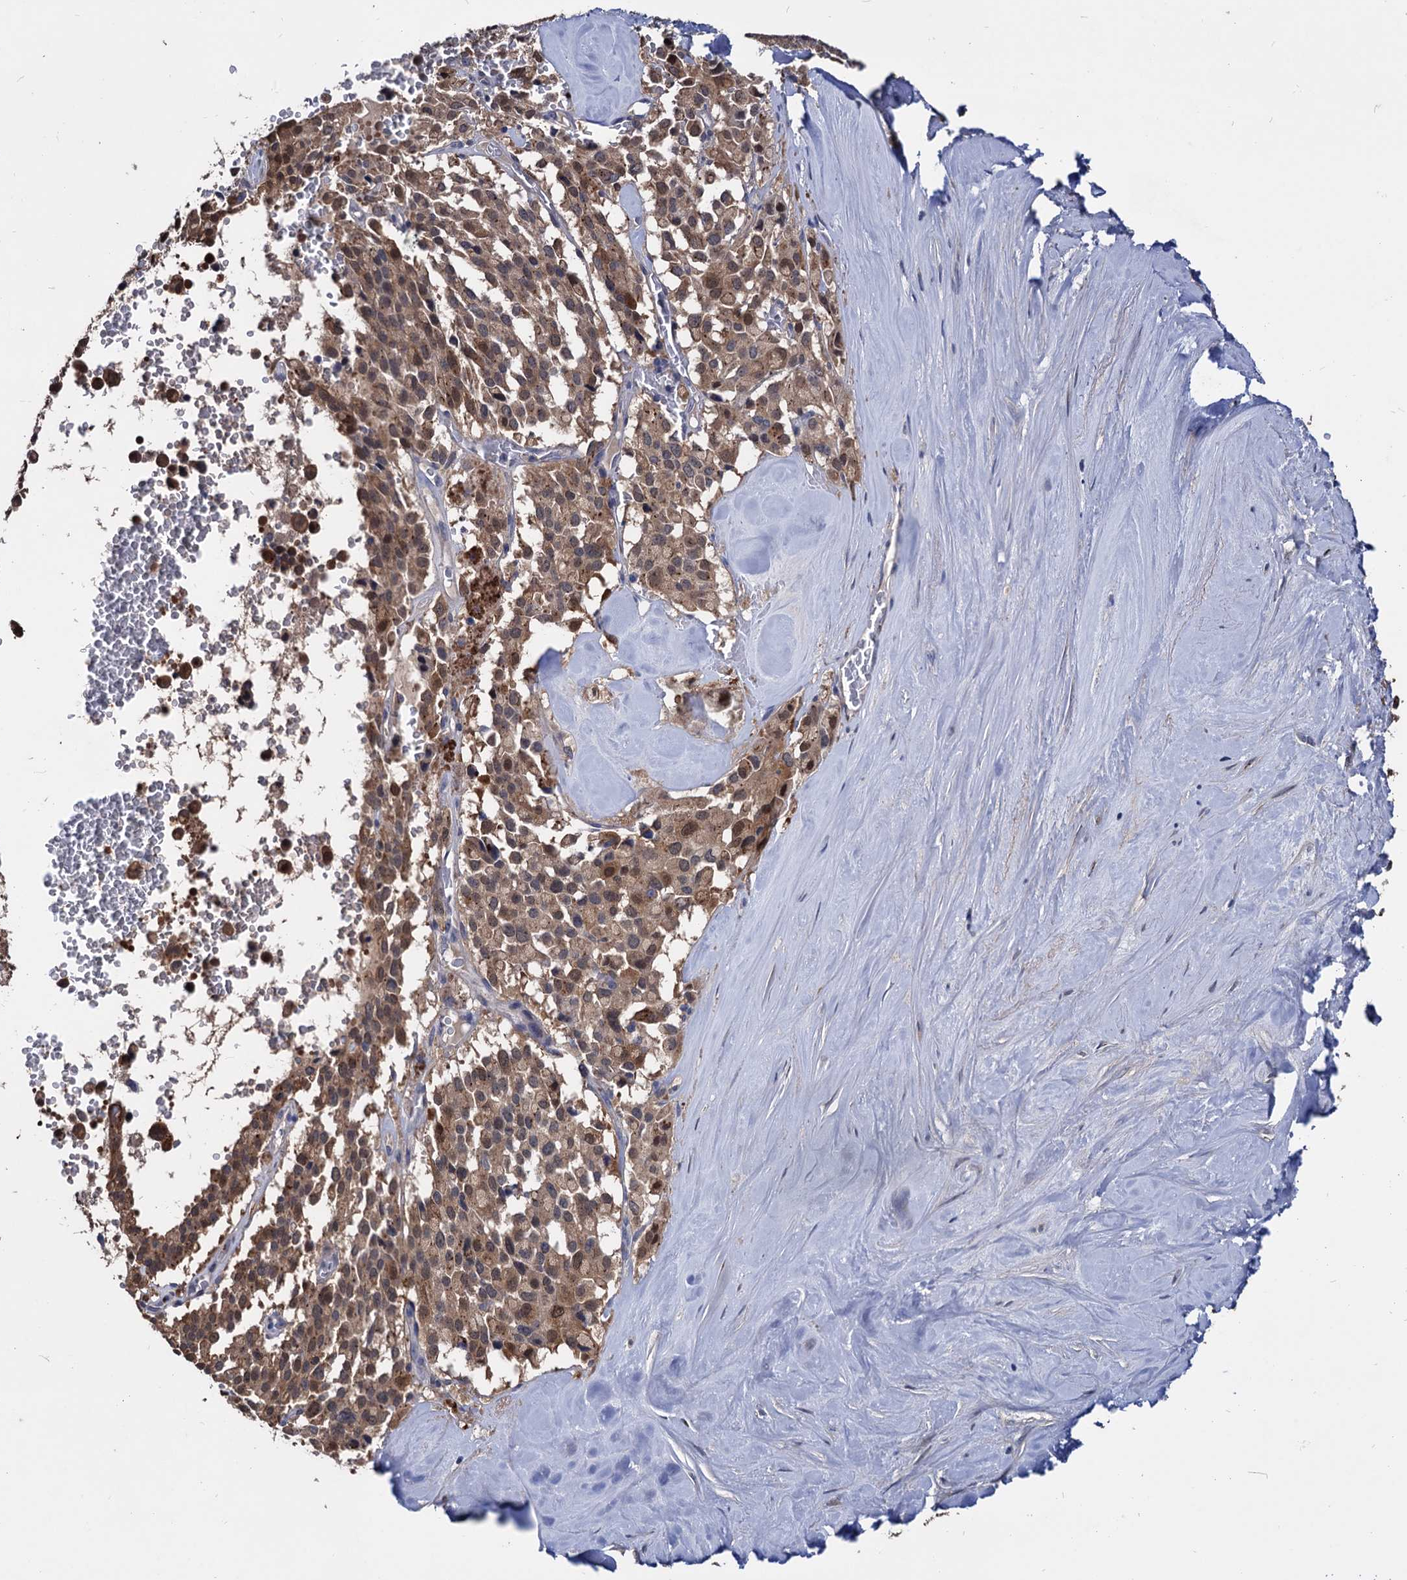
{"staining": {"intensity": "moderate", "quantity": ">75%", "location": "cytoplasmic/membranous"}, "tissue": "pancreatic cancer", "cell_type": "Tumor cells", "image_type": "cancer", "snomed": [{"axis": "morphology", "description": "Adenocarcinoma, NOS"}, {"axis": "topography", "description": "Pancreas"}], "caption": "Tumor cells reveal medium levels of moderate cytoplasmic/membranous expression in about >75% of cells in human adenocarcinoma (pancreatic).", "gene": "ESD", "patient": {"sex": "male", "age": 65}}